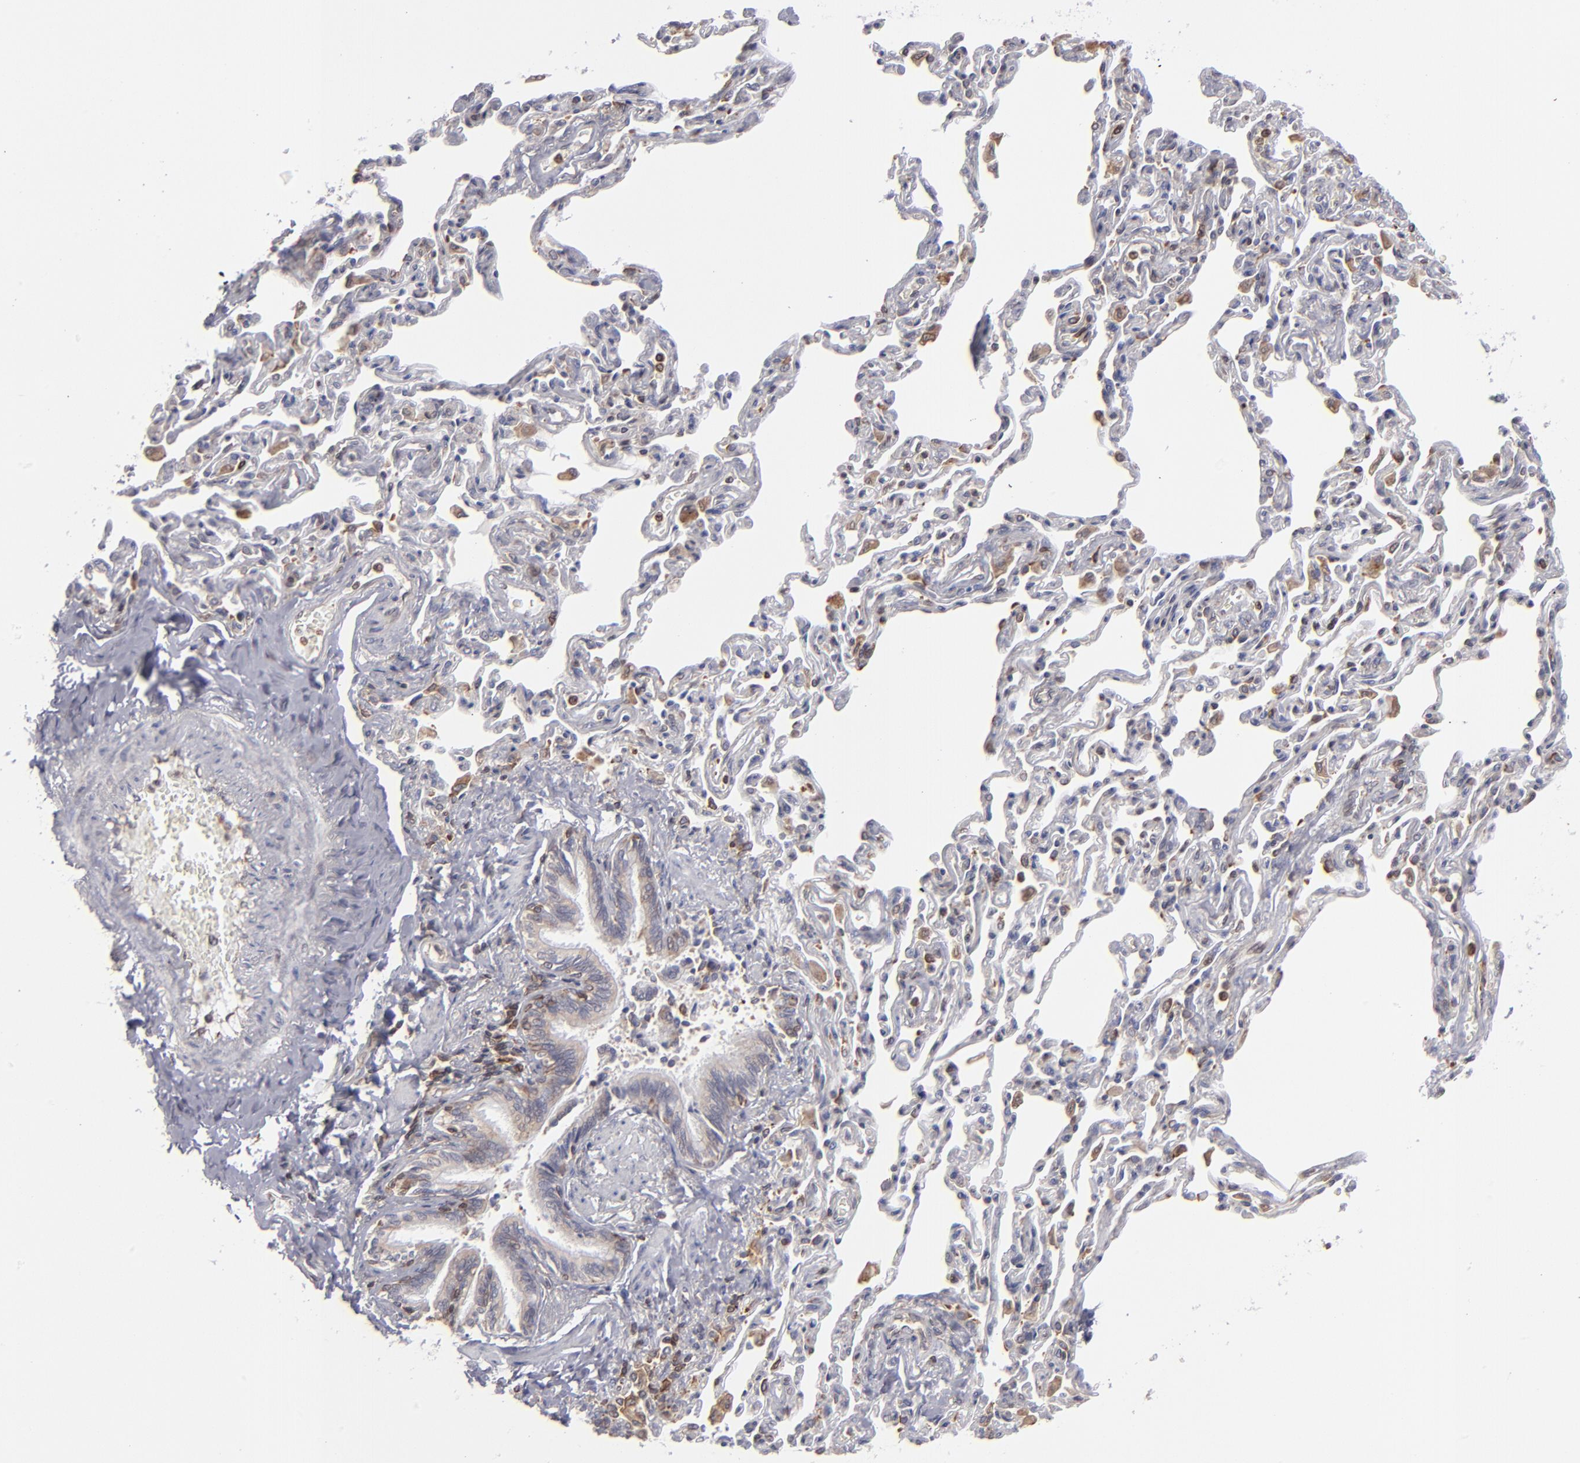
{"staining": {"intensity": "weak", "quantity": ">75%", "location": "cytoplasmic/membranous"}, "tissue": "bronchus", "cell_type": "Respiratory epithelial cells", "image_type": "normal", "snomed": [{"axis": "morphology", "description": "Normal tissue, NOS"}, {"axis": "topography", "description": "Lung"}], "caption": "An image of human bronchus stained for a protein shows weak cytoplasmic/membranous brown staining in respiratory epithelial cells.", "gene": "TMX1", "patient": {"sex": "male", "age": 64}}